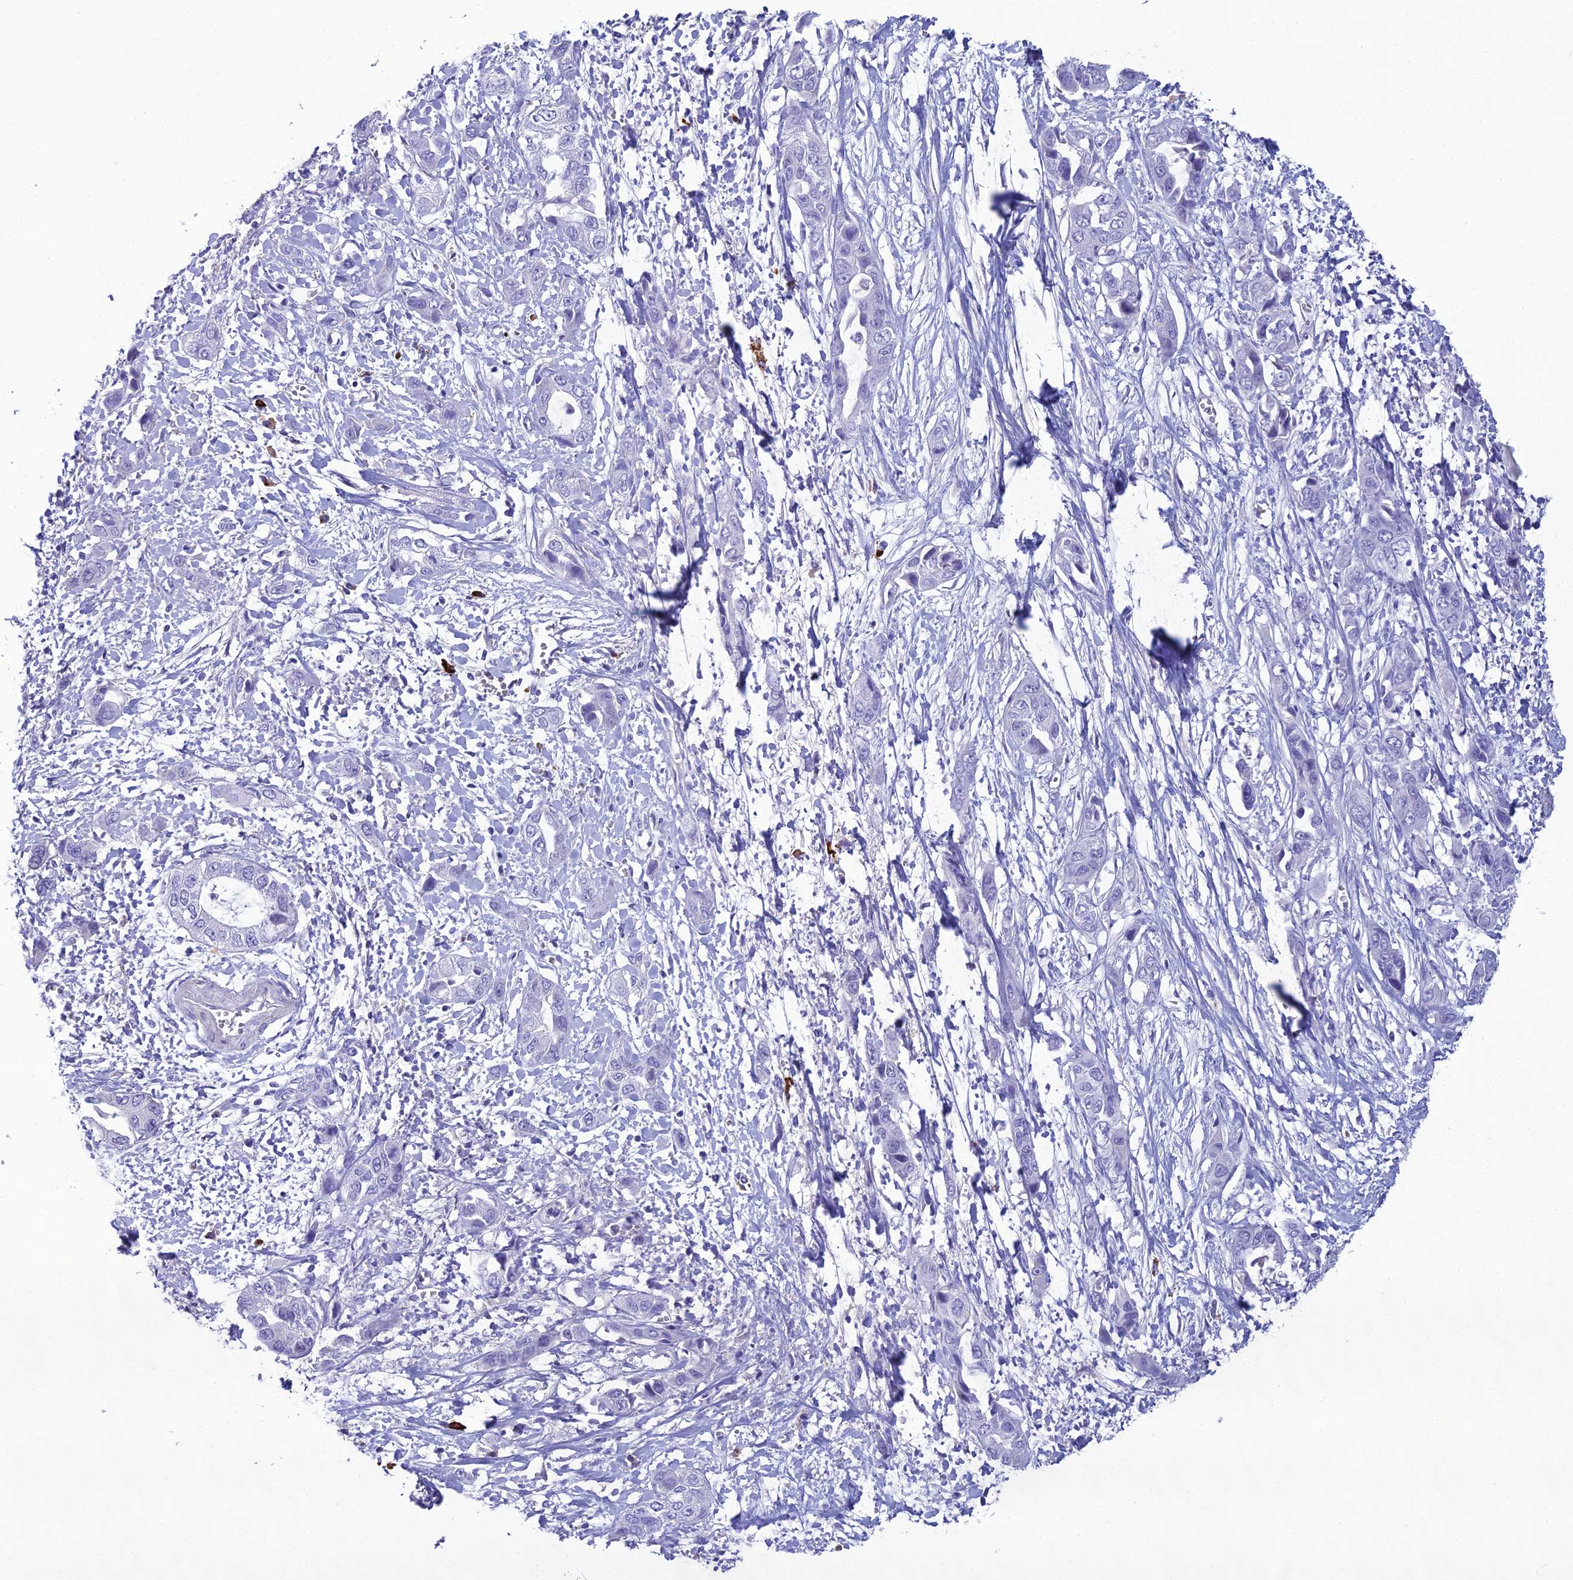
{"staining": {"intensity": "negative", "quantity": "none", "location": "none"}, "tissue": "liver cancer", "cell_type": "Tumor cells", "image_type": "cancer", "snomed": [{"axis": "morphology", "description": "Cholangiocarcinoma"}, {"axis": "topography", "description": "Liver"}], "caption": "This histopathology image is of liver cholangiocarcinoma stained with IHC to label a protein in brown with the nuclei are counter-stained blue. There is no staining in tumor cells.", "gene": "CRB2", "patient": {"sex": "female", "age": 52}}